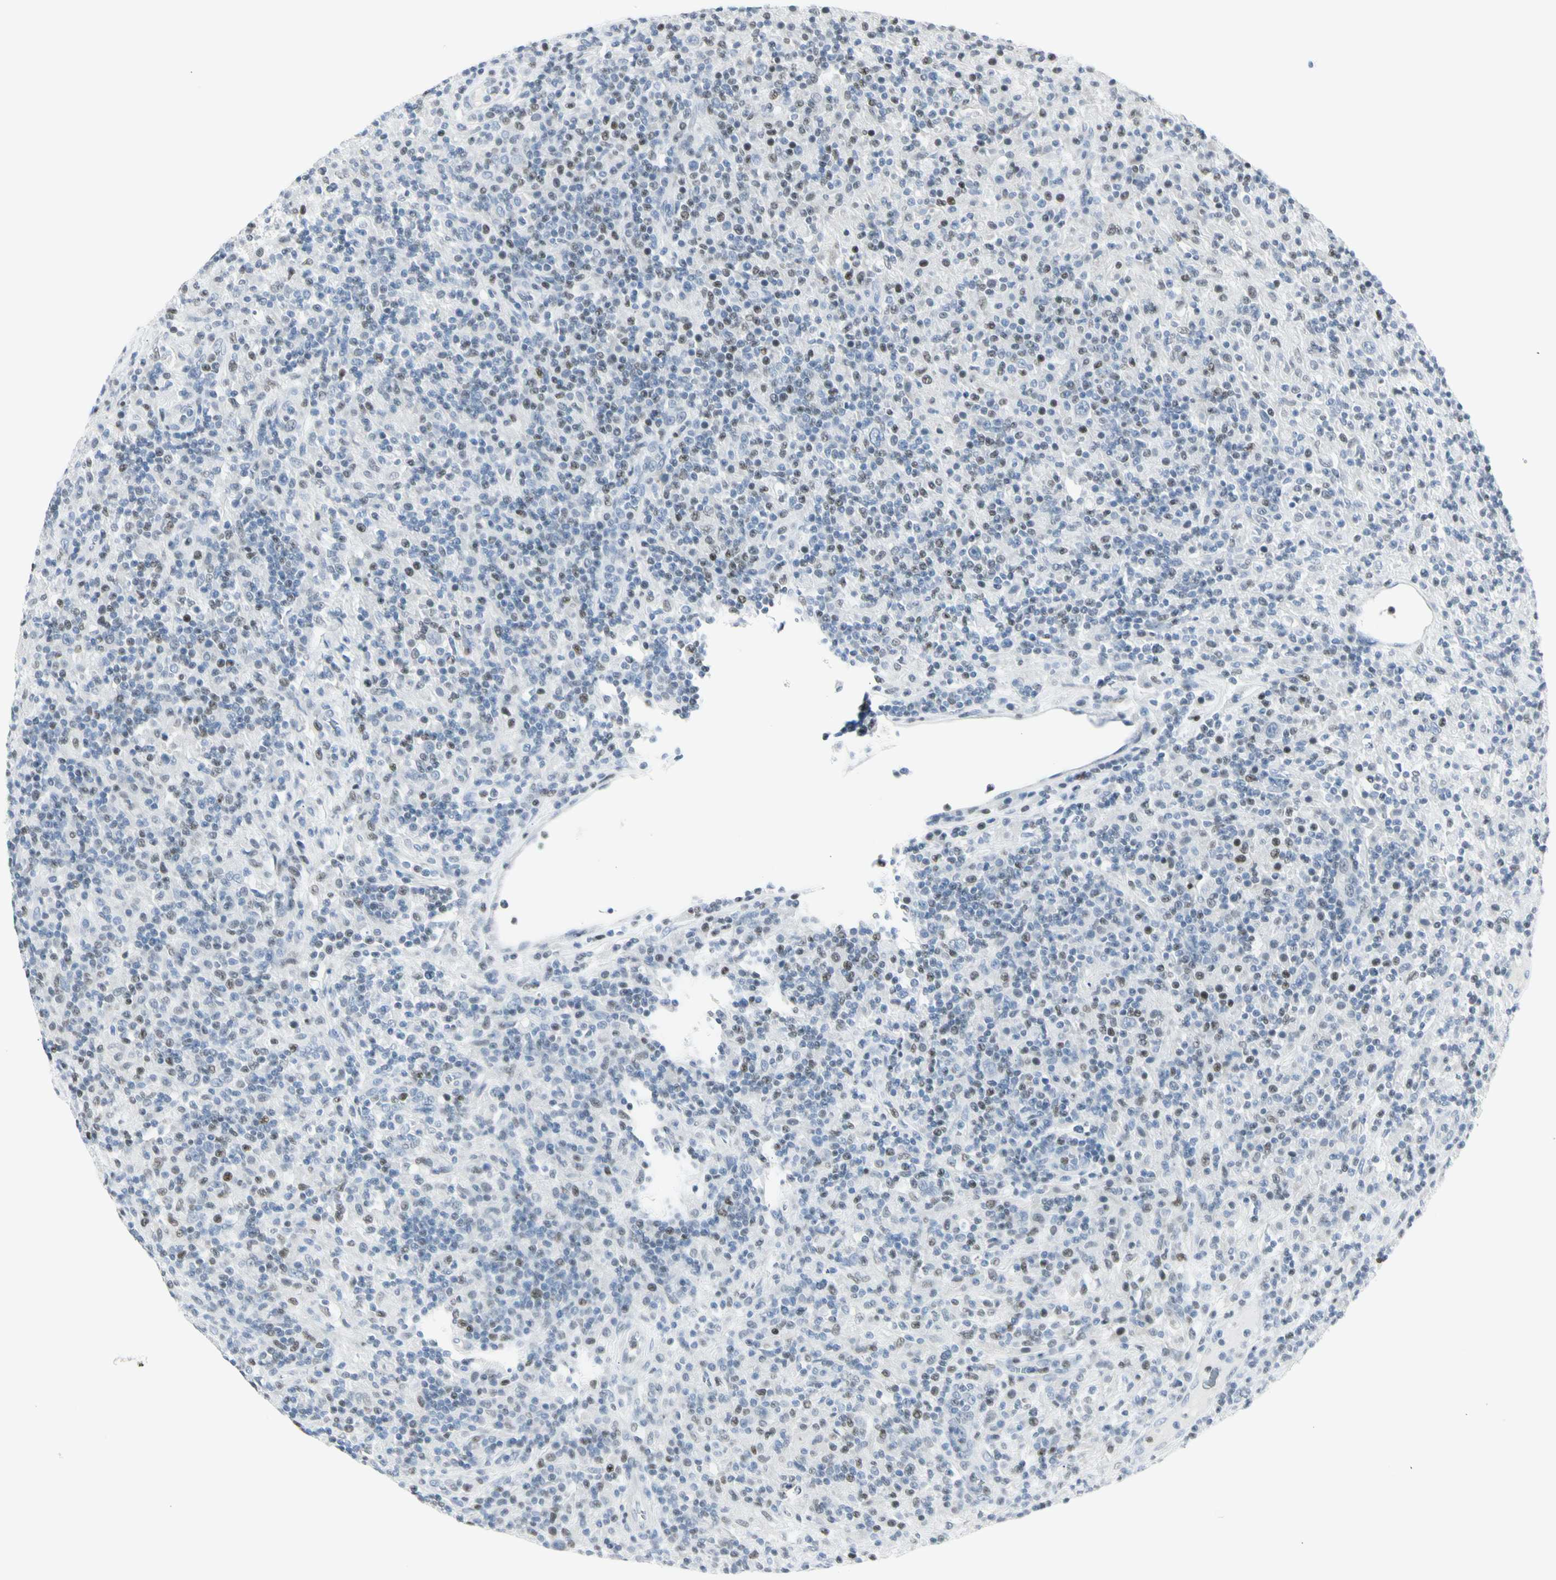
{"staining": {"intensity": "negative", "quantity": "none", "location": "none"}, "tissue": "lymphoma", "cell_type": "Tumor cells", "image_type": "cancer", "snomed": [{"axis": "morphology", "description": "Hodgkin's disease, NOS"}, {"axis": "topography", "description": "Lymph node"}], "caption": "There is no significant expression in tumor cells of Hodgkin's disease.", "gene": "ZBTB7B", "patient": {"sex": "male", "age": 70}}